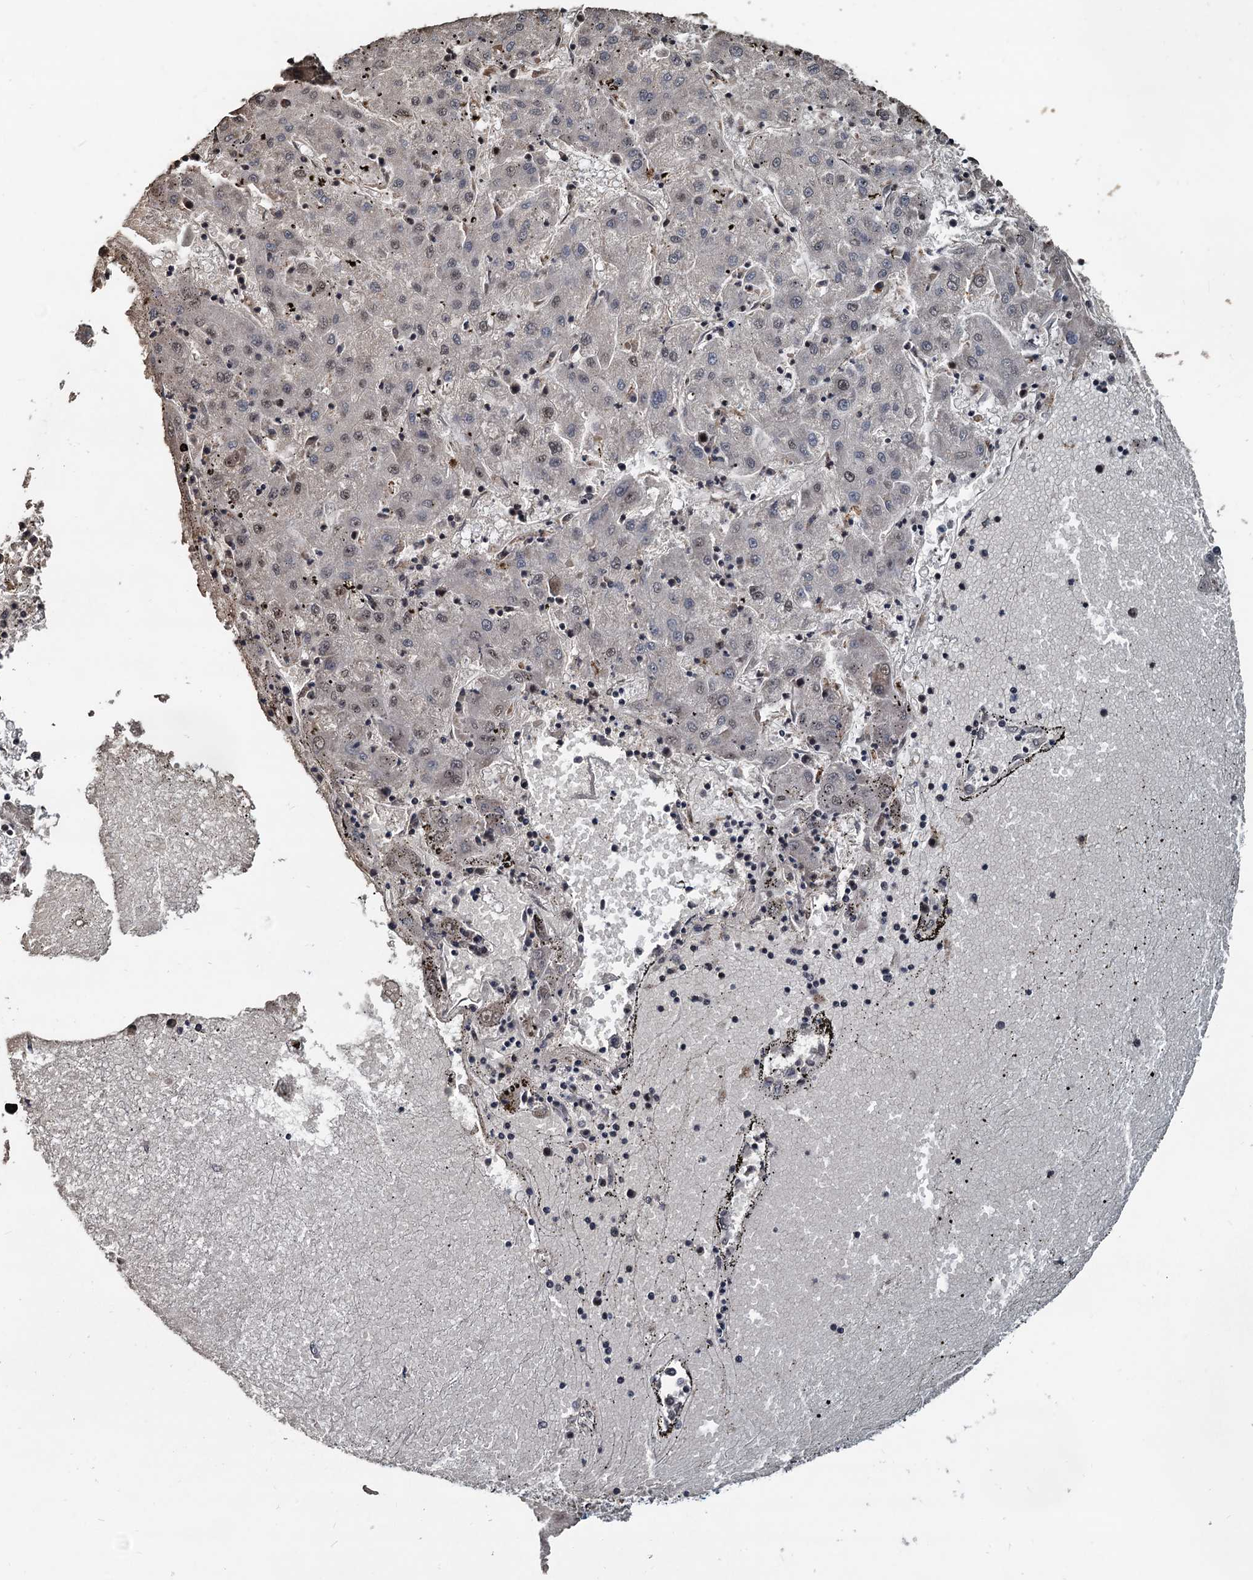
{"staining": {"intensity": "weak", "quantity": "<25%", "location": "cytoplasmic/membranous,nuclear"}, "tissue": "liver cancer", "cell_type": "Tumor cells", "image_type": "cancer", "snomed": [{"axis": "morphology", "description": "Carcinoma, Hepatocellular, NOS"}, {"axis": "topography", "description": "Liver"}], "caption": "An immunohistochemistry histopathology image of liver hepatocellular carcinoma is shown. There is no staining in tumor cells of liver hepatocellular carcinoma.", "gene": "RSRC2", "patient": {"sex": "male", "age": 72}}